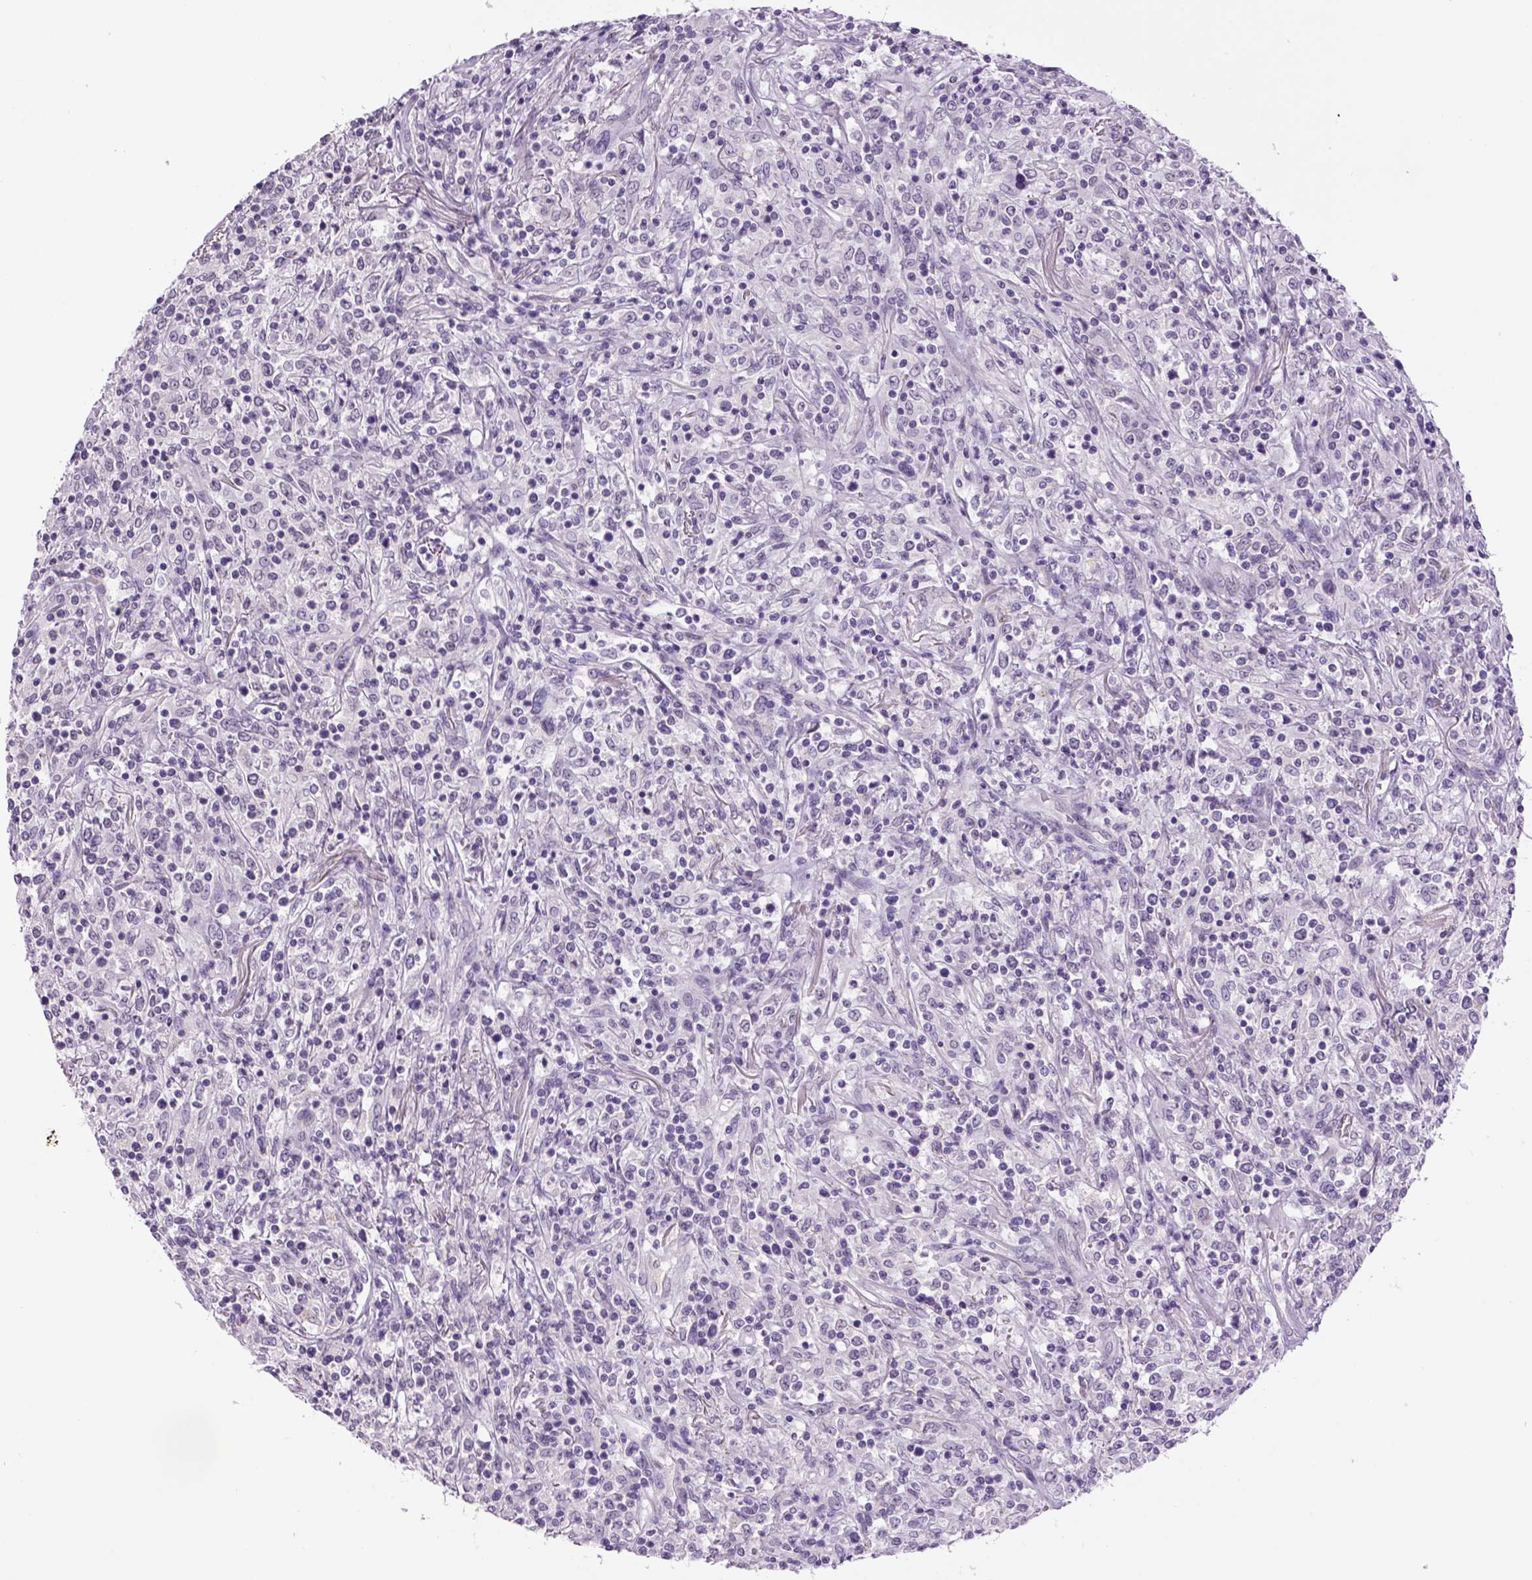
{"staining": {"intensity": "negative", "quantity": "none", "location": "none"}, "tissue": "lymphoma", "cell_type": "Tumor cells", "image_type": "cancer", "snomed": [{"axis": "morphology", "description": "Malignant lymphoma, non-Hodgkin's type, High grade"}, {"axis": "topography", "description": "Lung"}], "caption": "DAB immunohistochemical staining of high-grade malignant lymphoma, non-Hodgkin's type shows no significant expression in tumor cells.", "gene": "DBH", "patient": {"sex": "male", "age": 79}}